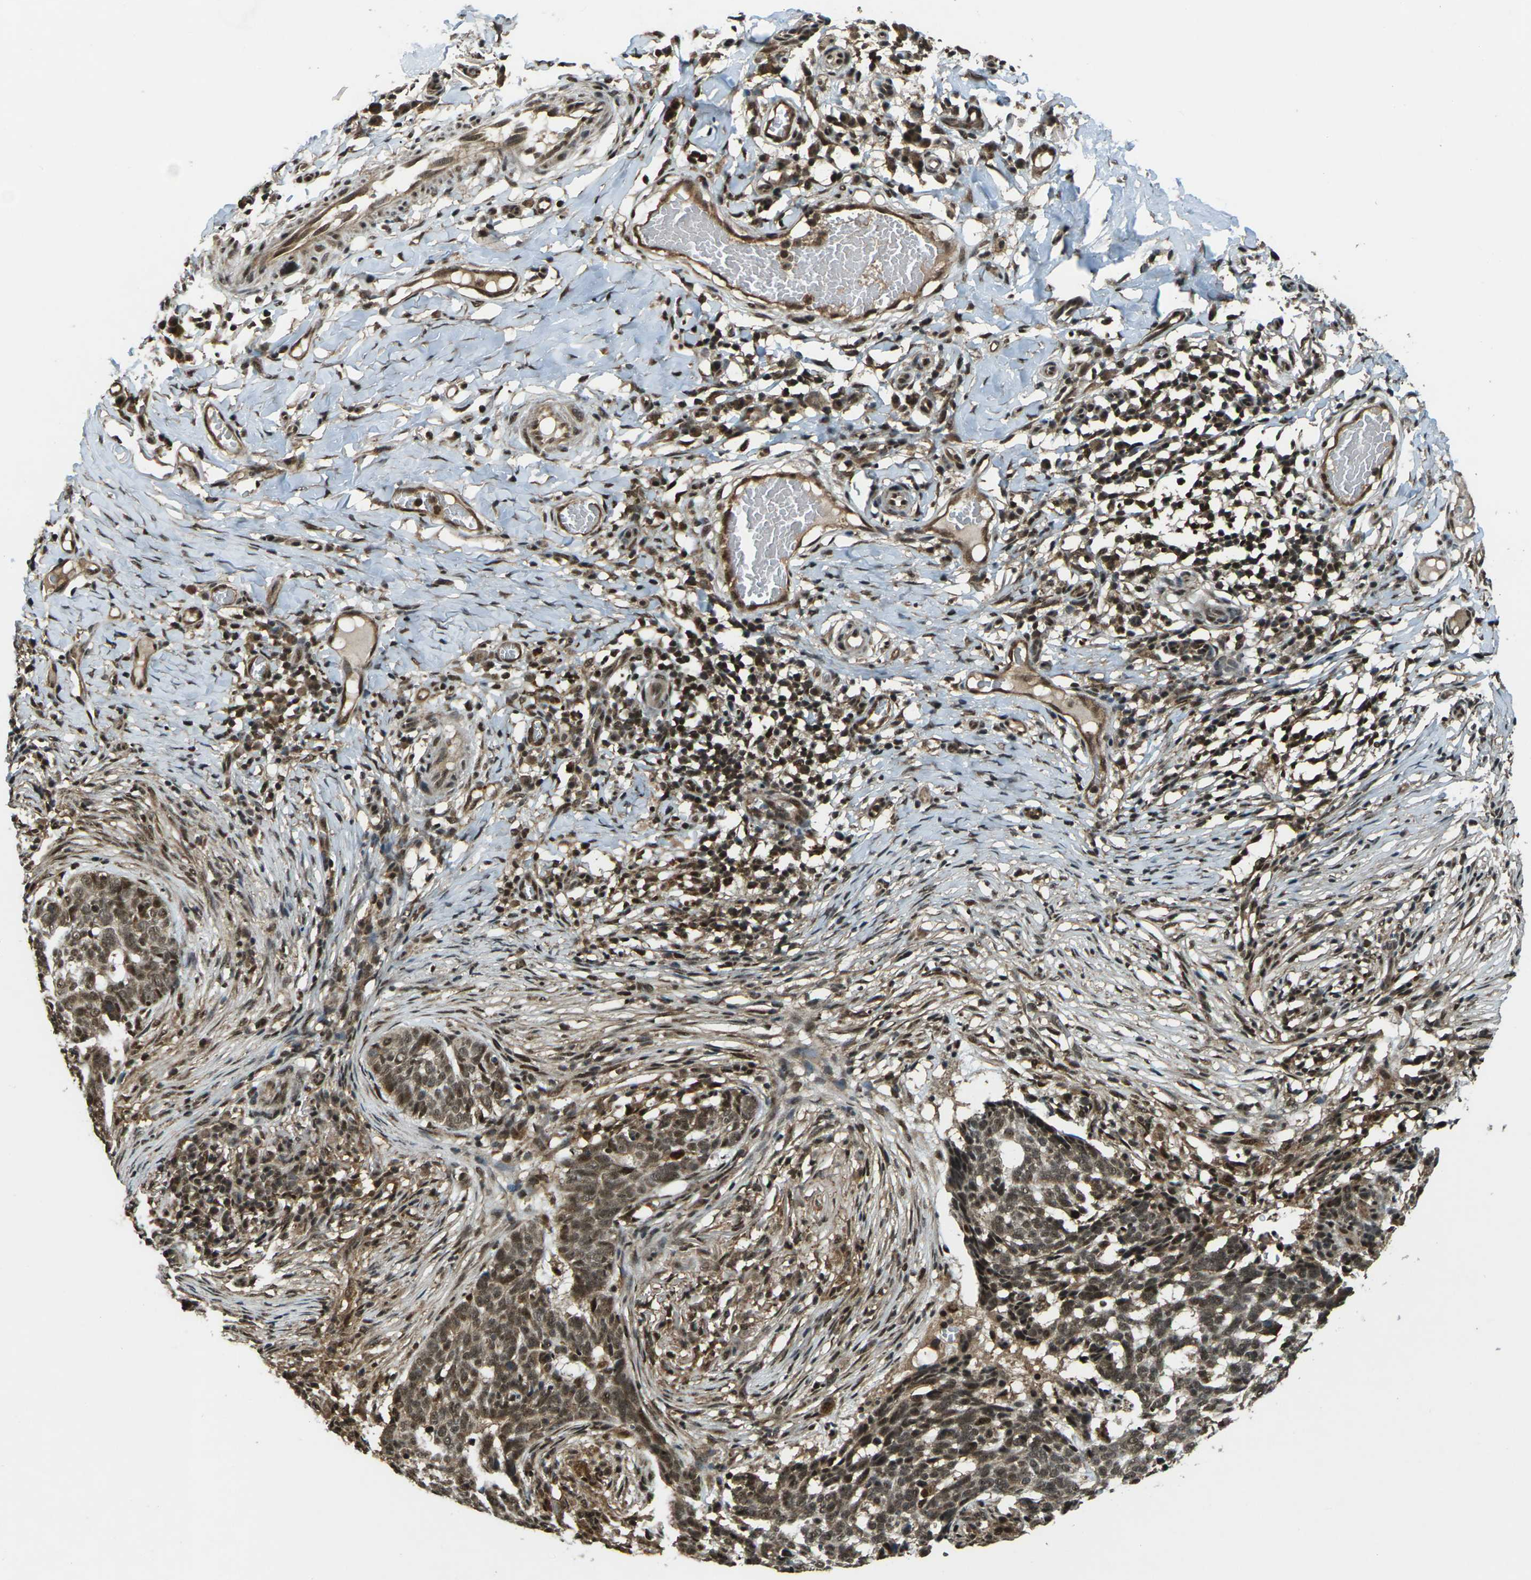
{"staining": {"intensity": "weak", "quantity": ">75%", "location": "cytoplasmic/membranous,nuclear"}, "tissue": "skin cancer", "cell_type": "Tumor cells", "image_type": "cancer", "snomed": [{"axis": "morphology", "description": "Basal cell carcinoma"}, {"axis": "topography", "description": "Skin"}], "caption": "An image of basal cell carcinoma (skin) stained for a protein shows weak cytoplasmic/membranous and nuclear brown staining in tumor cells.", "gene": "NR4A2", "patient": {"sex": "male", "age": 85}}